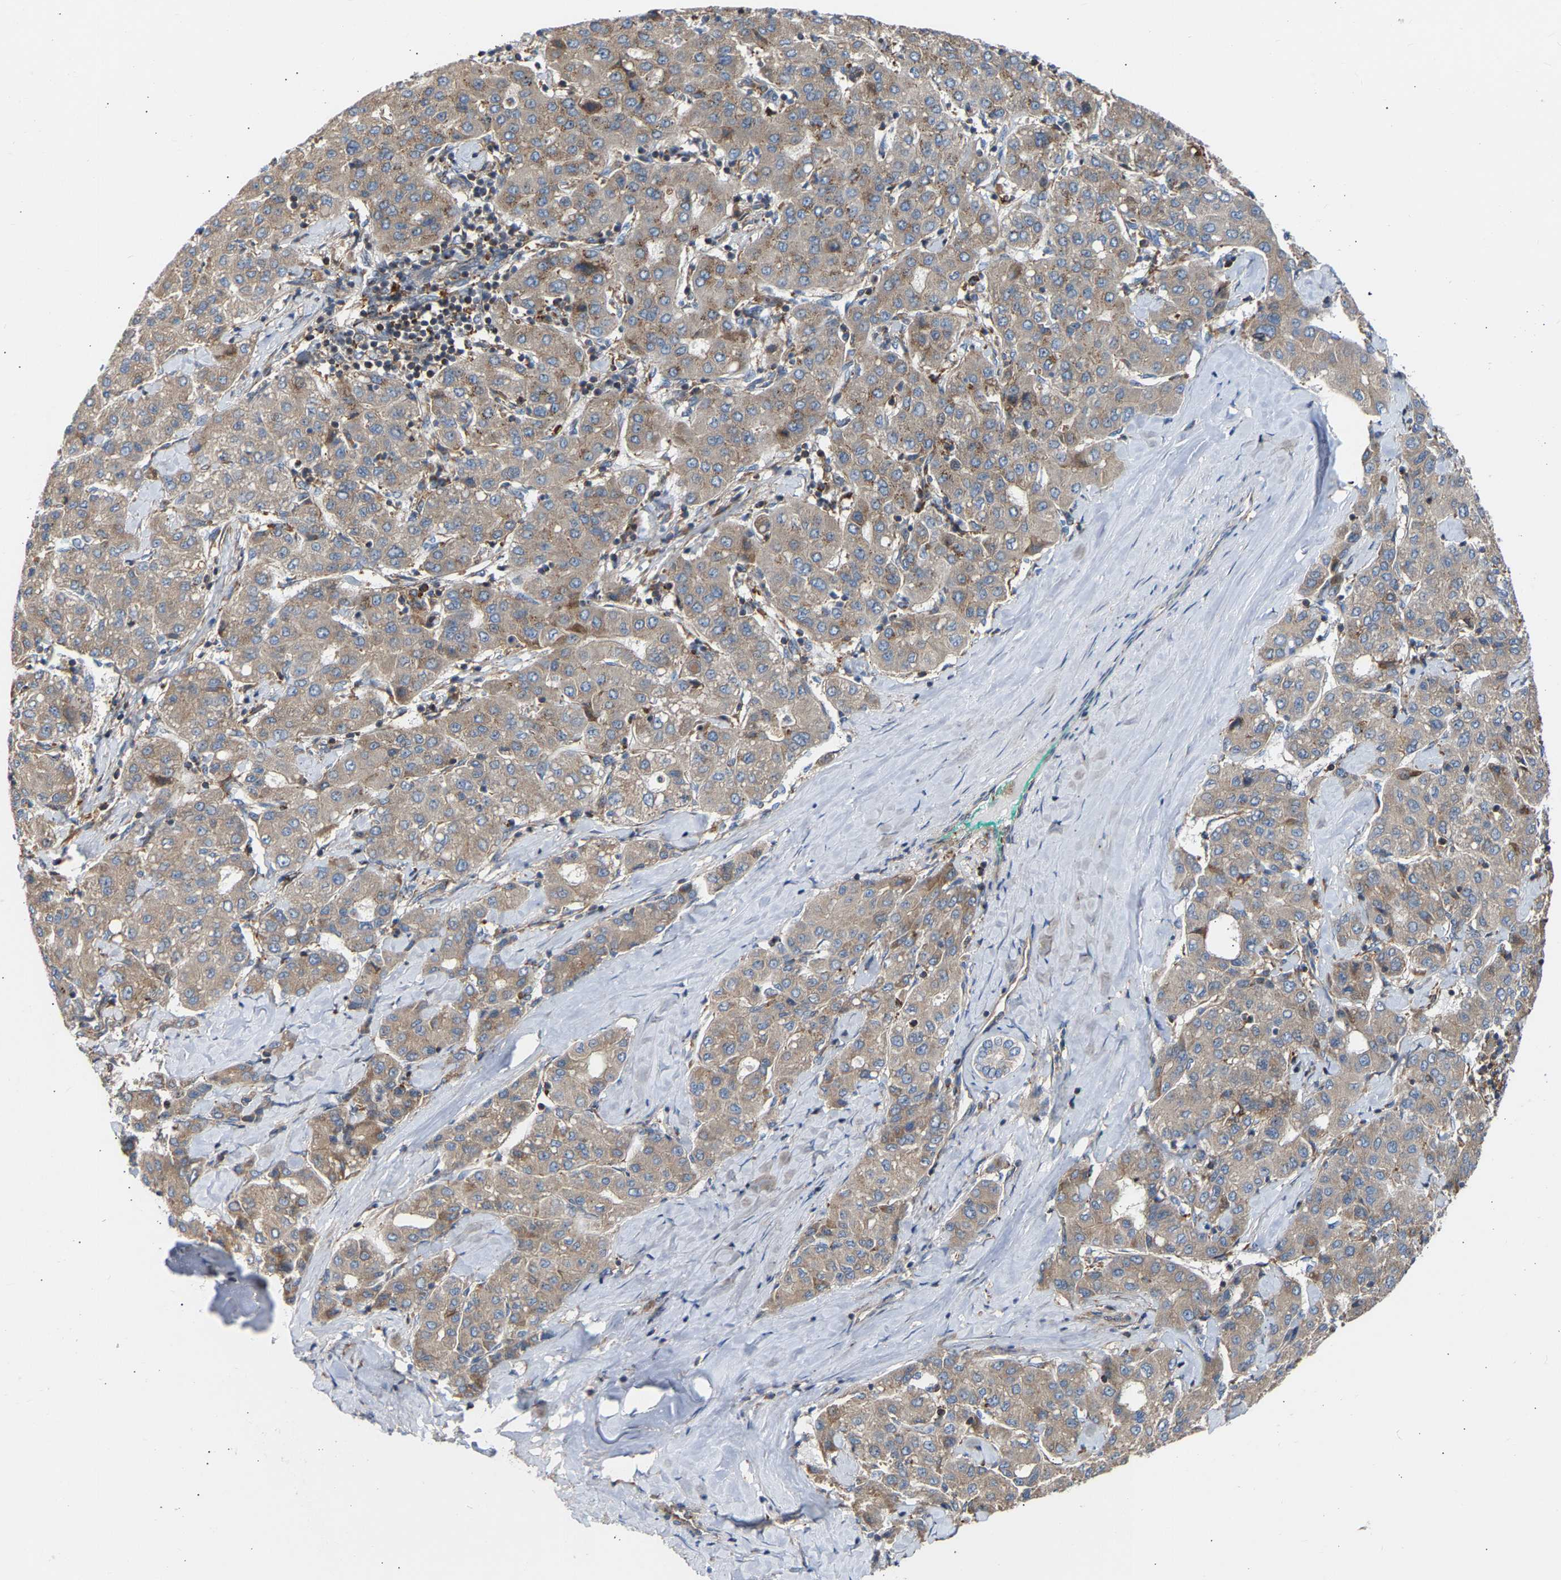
{"staining": {"intensity": "weak", "quantity": ">75%", "location": "cytoplasmic/membranous"}, "tissue": "liver cancer", "cell_type": "Tumor cells", "image_type": "cancer", "snomed": [{"axis": "morphology", "description": "Carcinoma, Hepatocellular, NOS"}, {"axis": "topography", "description": "Liver"}], "caption": "Liver cancer was stained to show a protein in brown. There is low levels of weak cytoplasmic/membranous staining in approximately >75% of tumor cells.", "gene": "GCN1", "patient": {"sex": "male", "age": 65}}